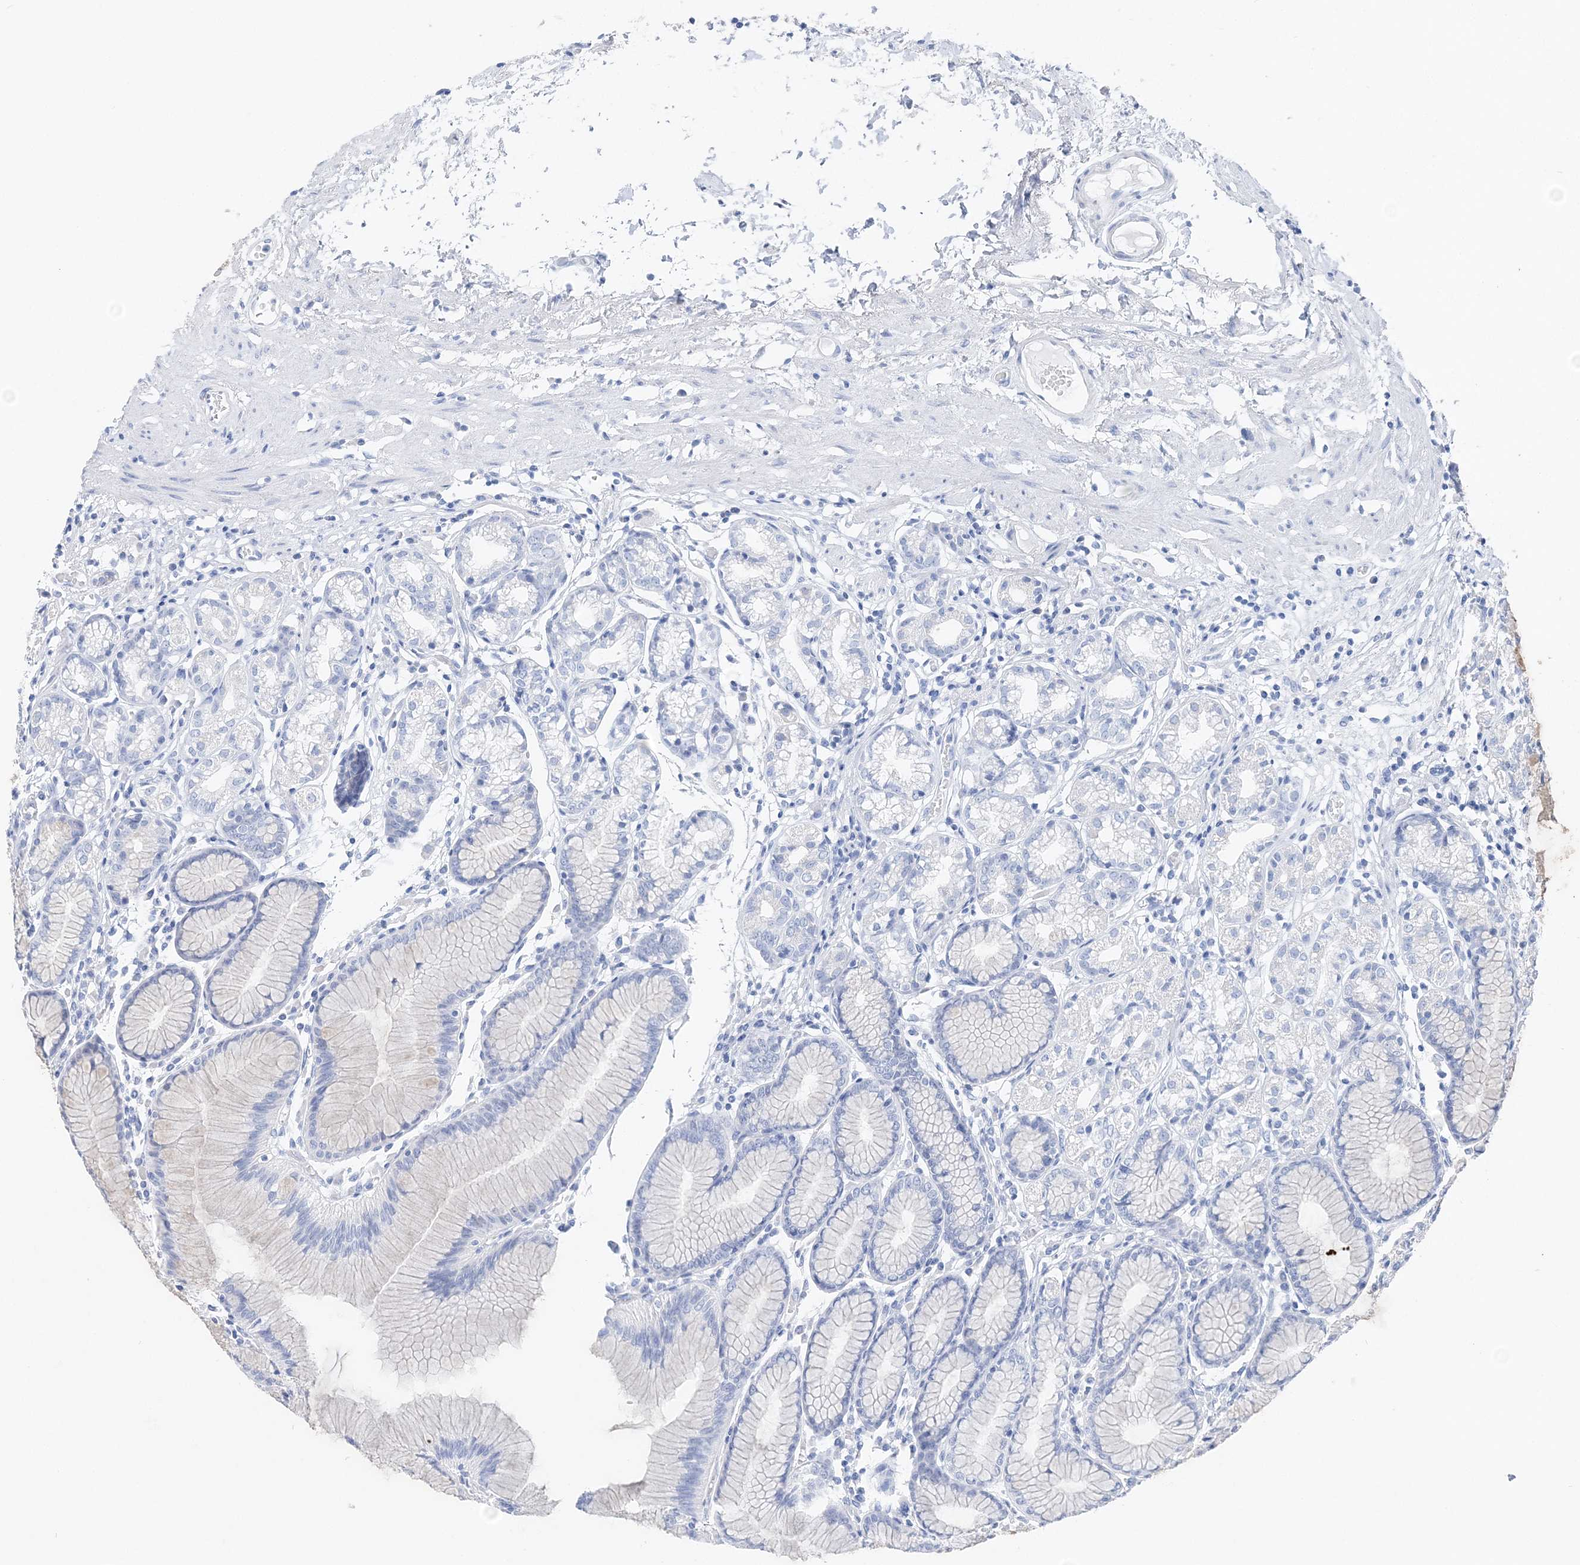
{"staining": {"intensity": "negative", "quantity": "none", "location": "none"}, "tissue": "stomach", "cell_type": "Glandular cells", "image_type": "normal", "snomed": [{"axis": "morphology", "description": "Normal tissue, NOS"}, {"axis": "topography", "description": "Stomach"}], "caption": "Photomicrograph shows no protein expression in glandular cells of unremarkable stomach. (Brightfield microscopy of DAB IHC at high magnification).", "gene": "TSPYL6", "patient": {"sex": "female", "age": 57}}